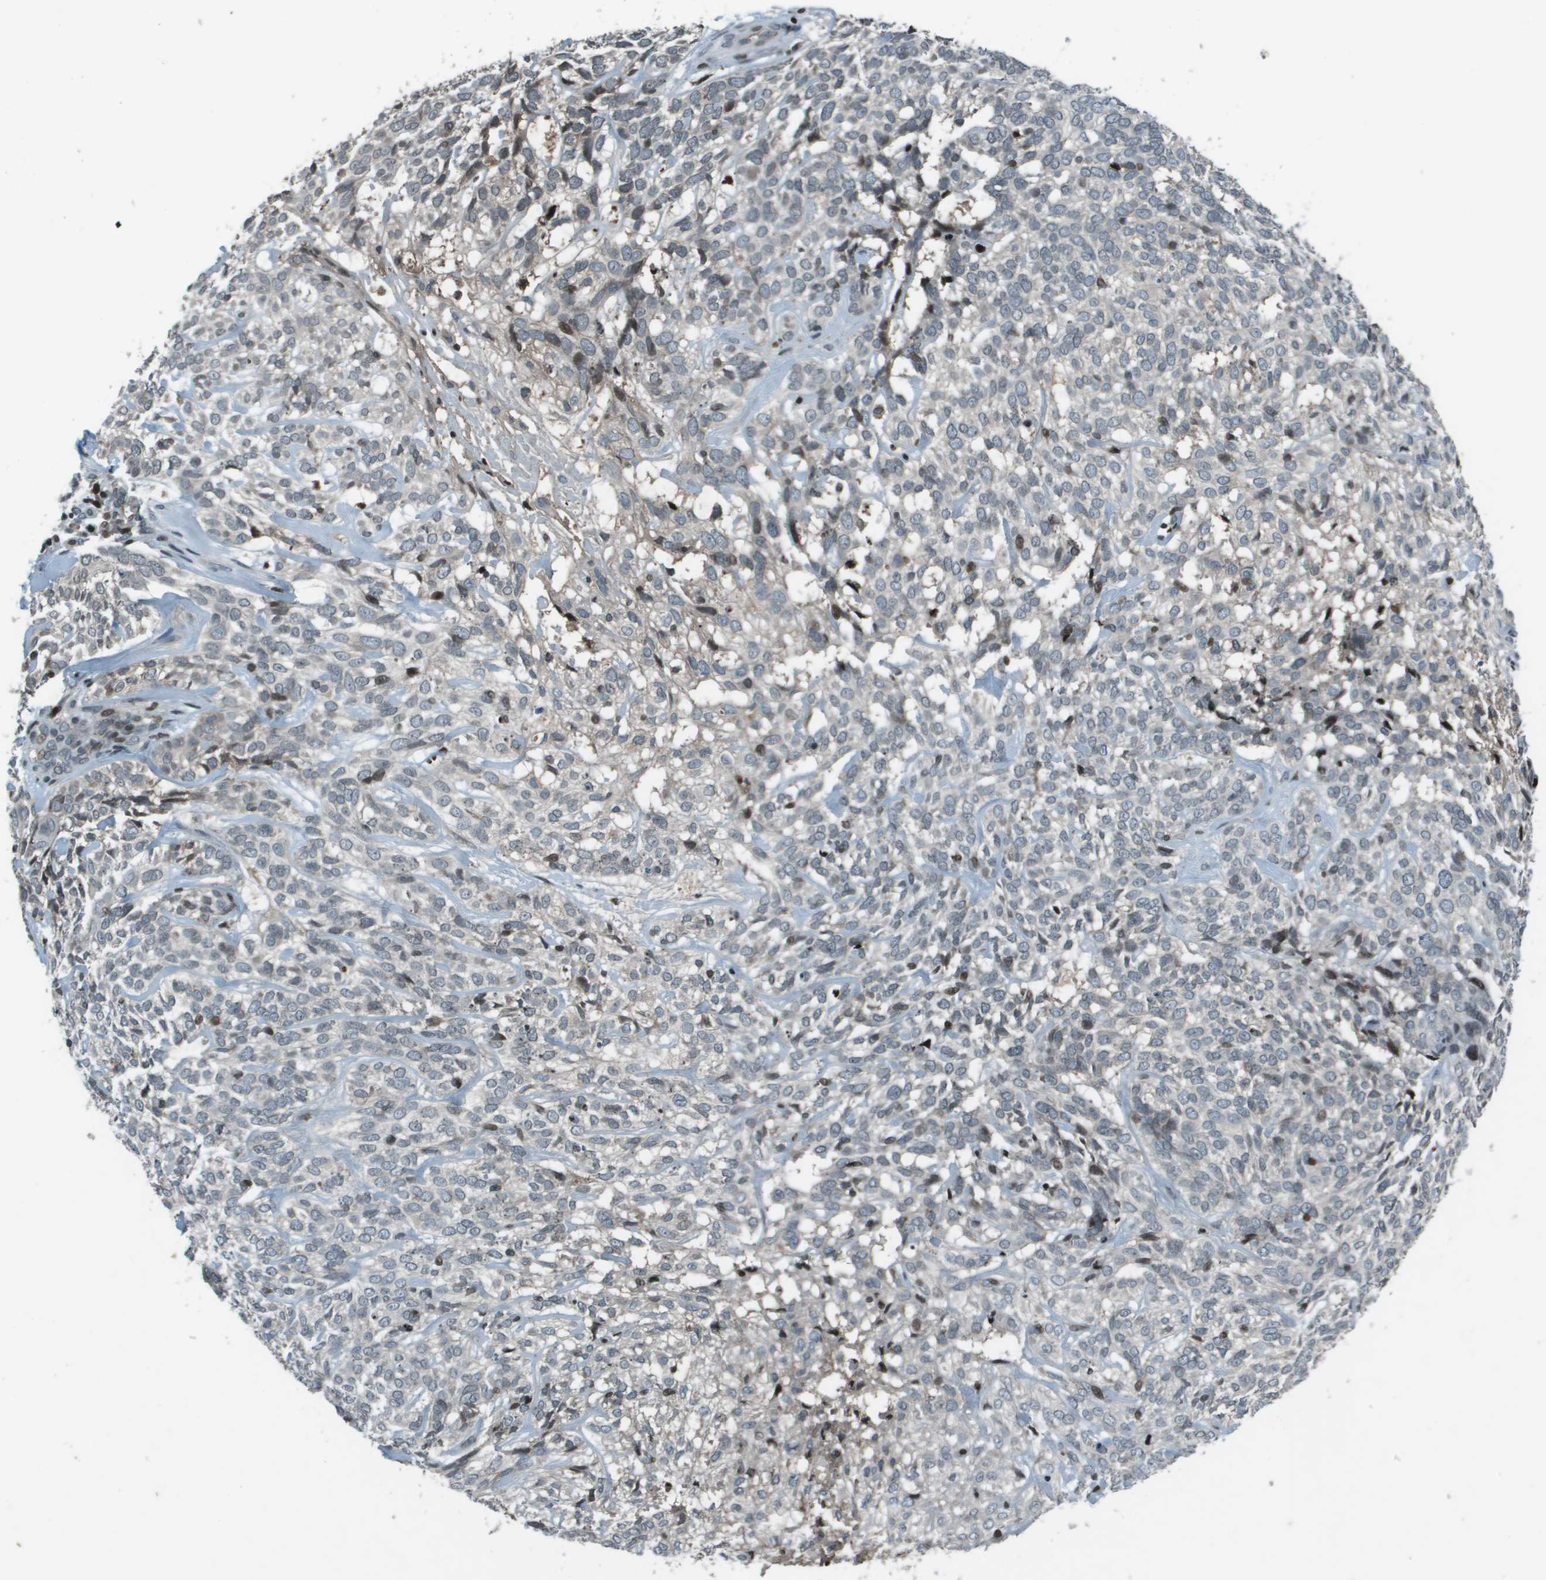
{"staining": {"intensity": "negative", "quantity": "none", "location": "none"}, "tissue": "skin cancer", "cell_type": "Tumor cells", "image_type": "cancer", "snomed": [{"axis": "morphology", "description": "Basal cell carcinoma"}, {"axis": "topography", "description": "Skin"}], "caption": "There is no significant positivity in tumor cells of skin cancer.", "gene": "CXCL12", "patient": {"sex": "male", "age": 72}}